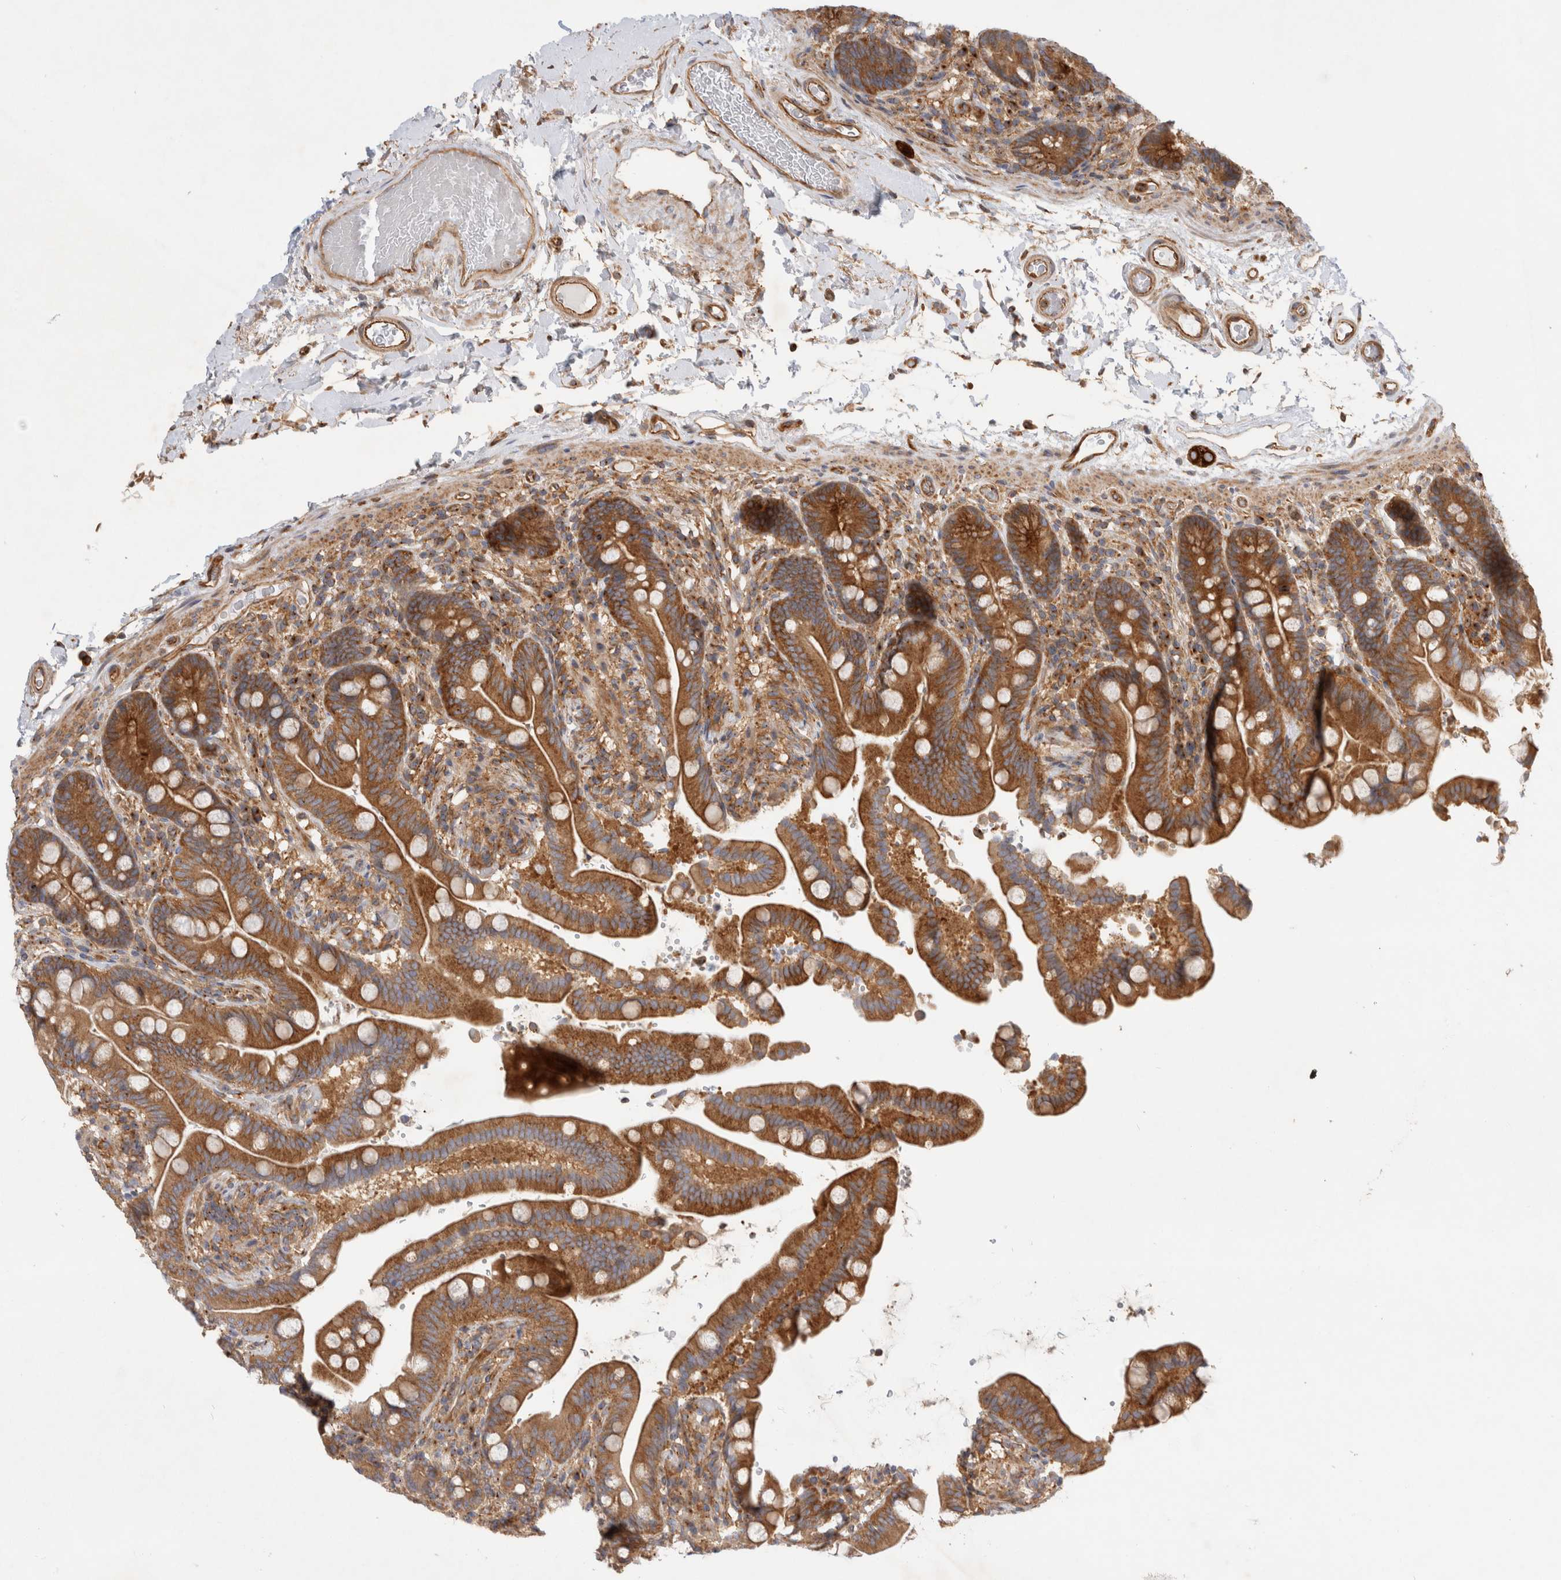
{"staining": {"intensity": "strong", "quantity": ">75%", "location": "cytoplasmic/membranous"}, "tissue": "colon", "cell_type": "Endothelial cells", "image_type": "normal", "snomed": [{"axis": "morphology", "description": "Normal tissue, NOS"}, {"axis": "topography", "description": "Smooth muscle"}, {"axis": "topography", "description": "Colon"}], "caption": "This photomicrograph displays IHC staining of benign colon, with high strong cytoplasmic/membranous staining in approximately >75% of endothelial cells.", "gene": "GPR150", "patient": {"sex": "male", "age": 73}}